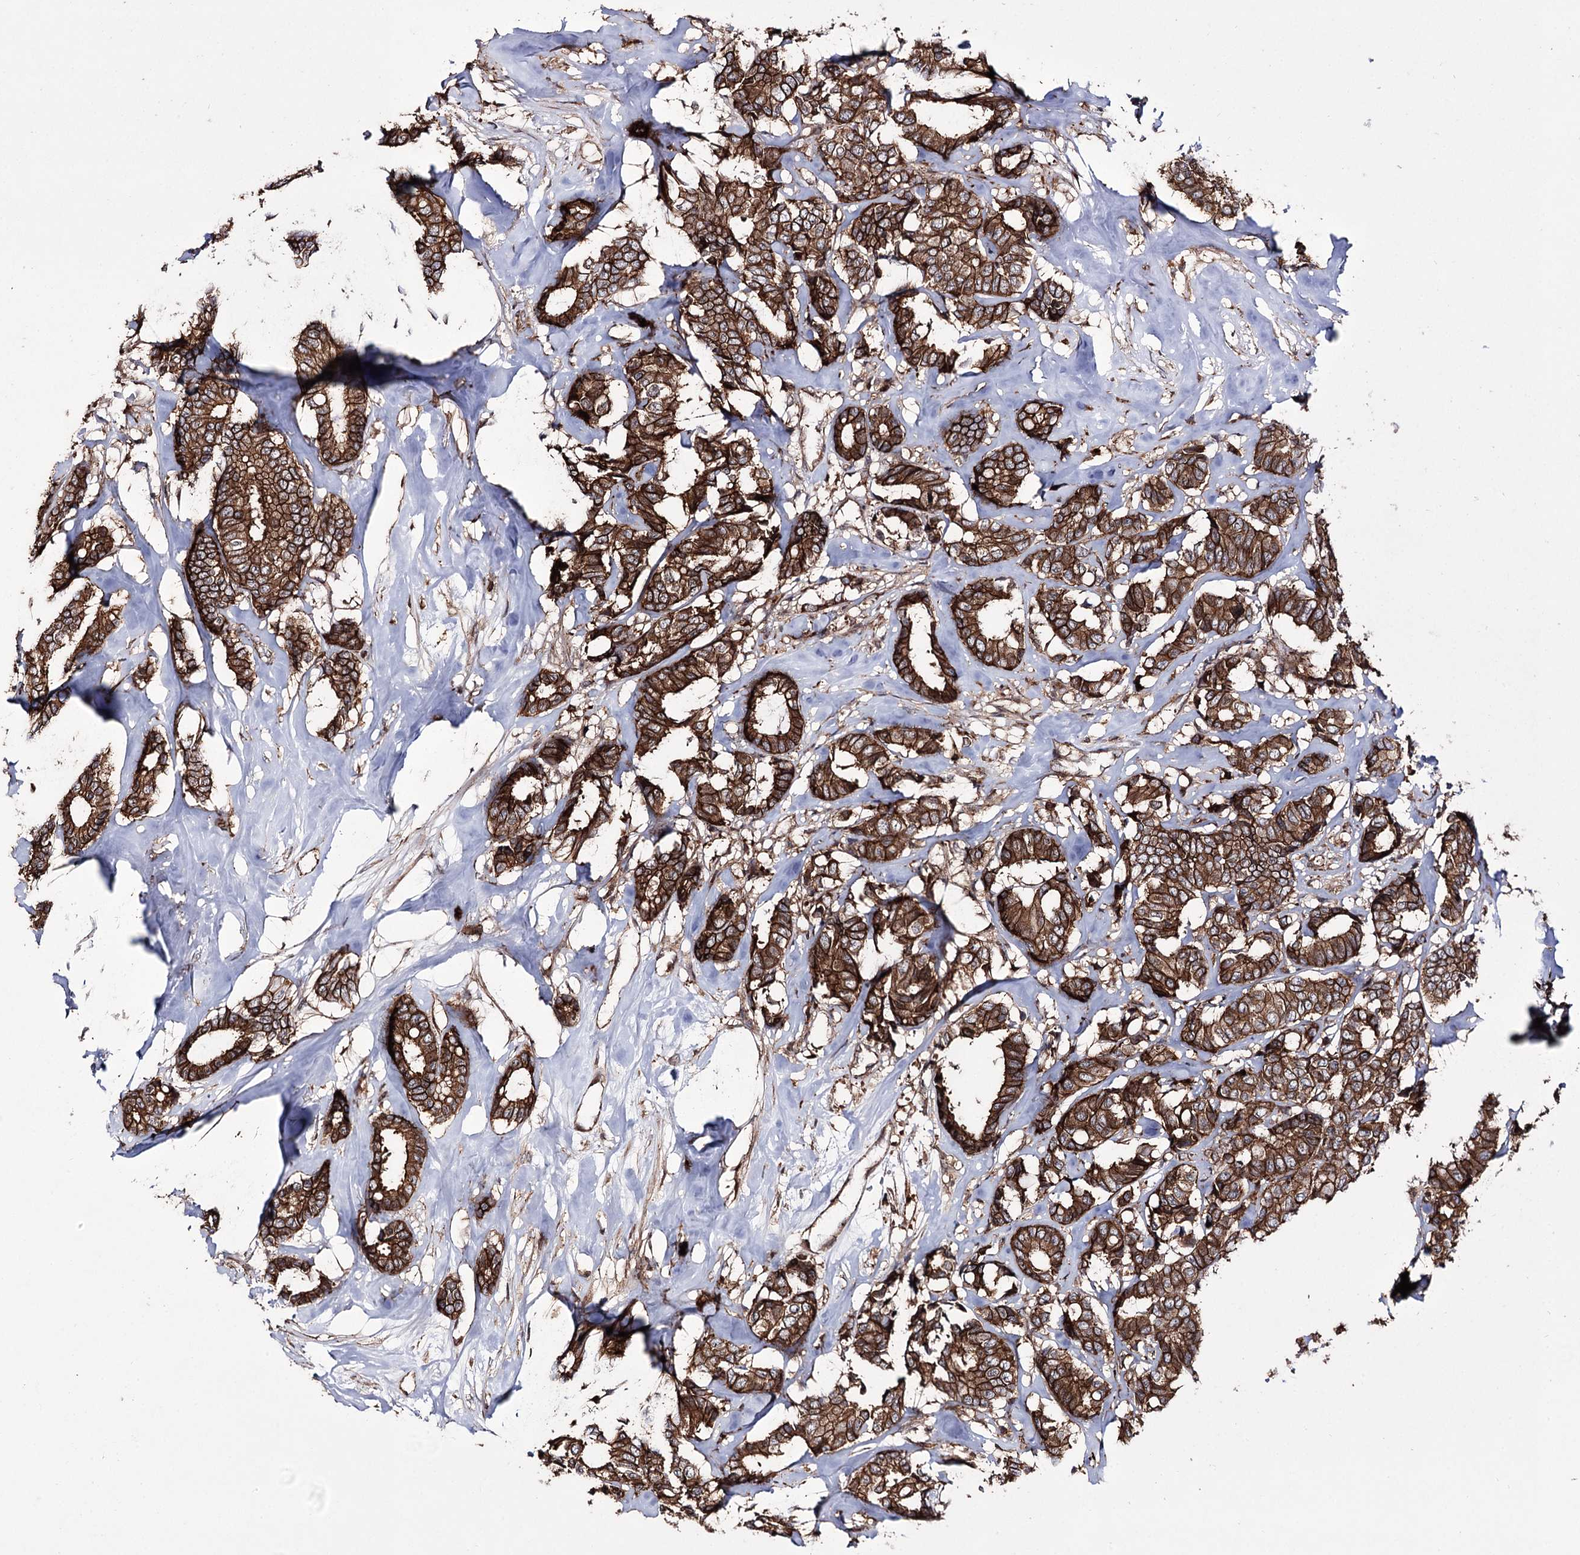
{"staining": {"intensity": "strong", "quantity": ">75%", "location": "cytoplasmic/membranous"}, "tissue": "breast cancer", "cell_type": "Tumor cells", "image_type": "cancer", "snomed": [{"axis": "morphology", "description": "Duct carcinoma"}, {"axis": "topography", "description": "Breast"}], "caption": "High-power microscopy captured an IHC photomicrograph of breast cancer, revealing strong cytoplasmic/membranous expression in about >75% of tumor cells.", "gene": "DHX29", "patient": {"sex": "female", "age": 87}}